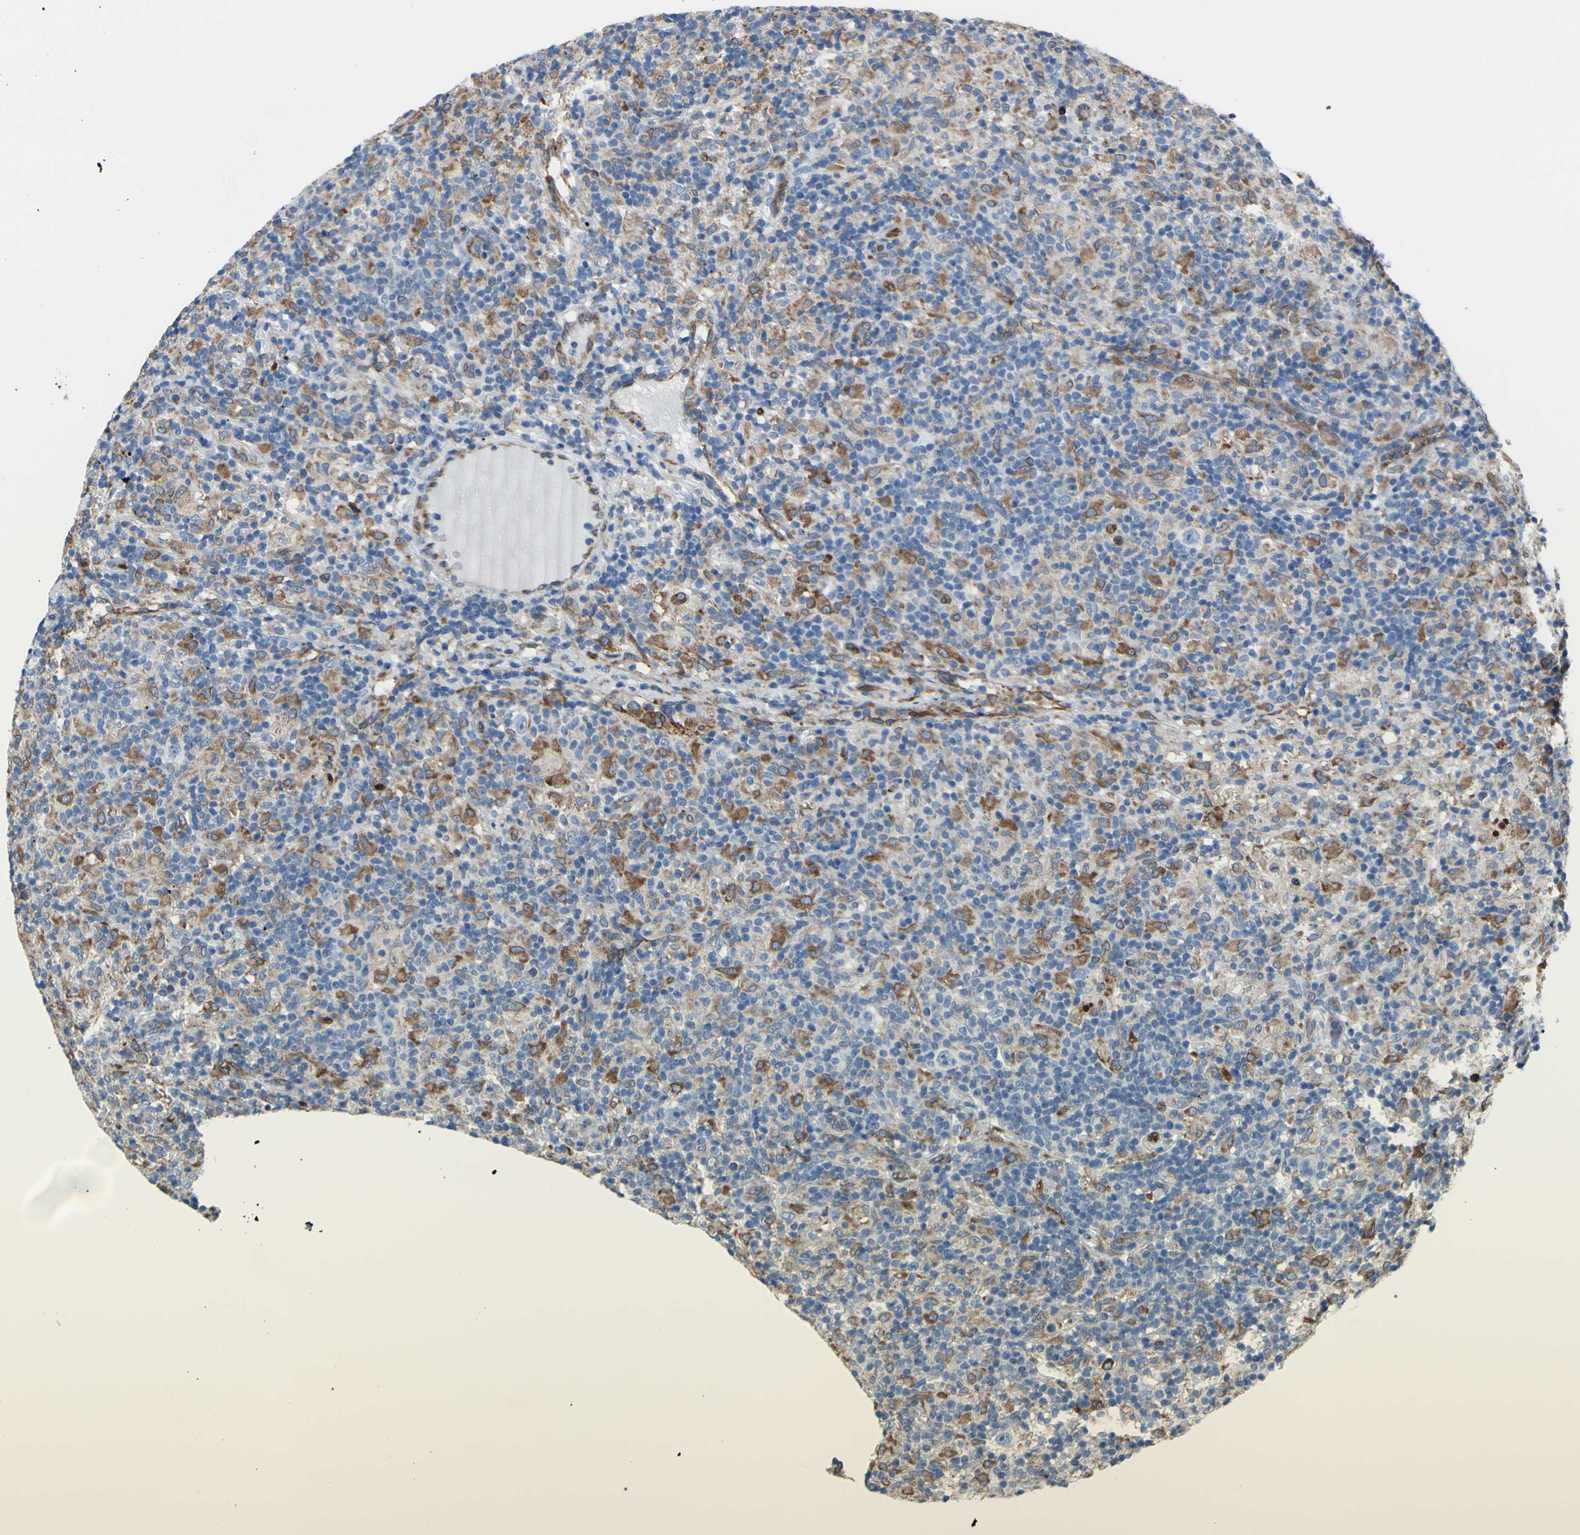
{"staining": {"intensity": "moderate", "quantity": "25%-75%", "location": "cytoplasmic/membranous"}, "tissue": "lymphoma", "cell_type": "Tumor cells", "image_type": "cancer", "snomed": [{"axis": "morphology", "description": "Hodgkin's disease, NOS"}, {"axis": "topography", "description": "Lymph node"}], "caption": "Approximately 25%-75% of tumor cells in lymphoma show moderate cytoplasmic/membranous protein positivity as visualized by brown immunohistochemical staining.", "gene": "MGST2", "patient": {"sex": "male", "age": 70}}